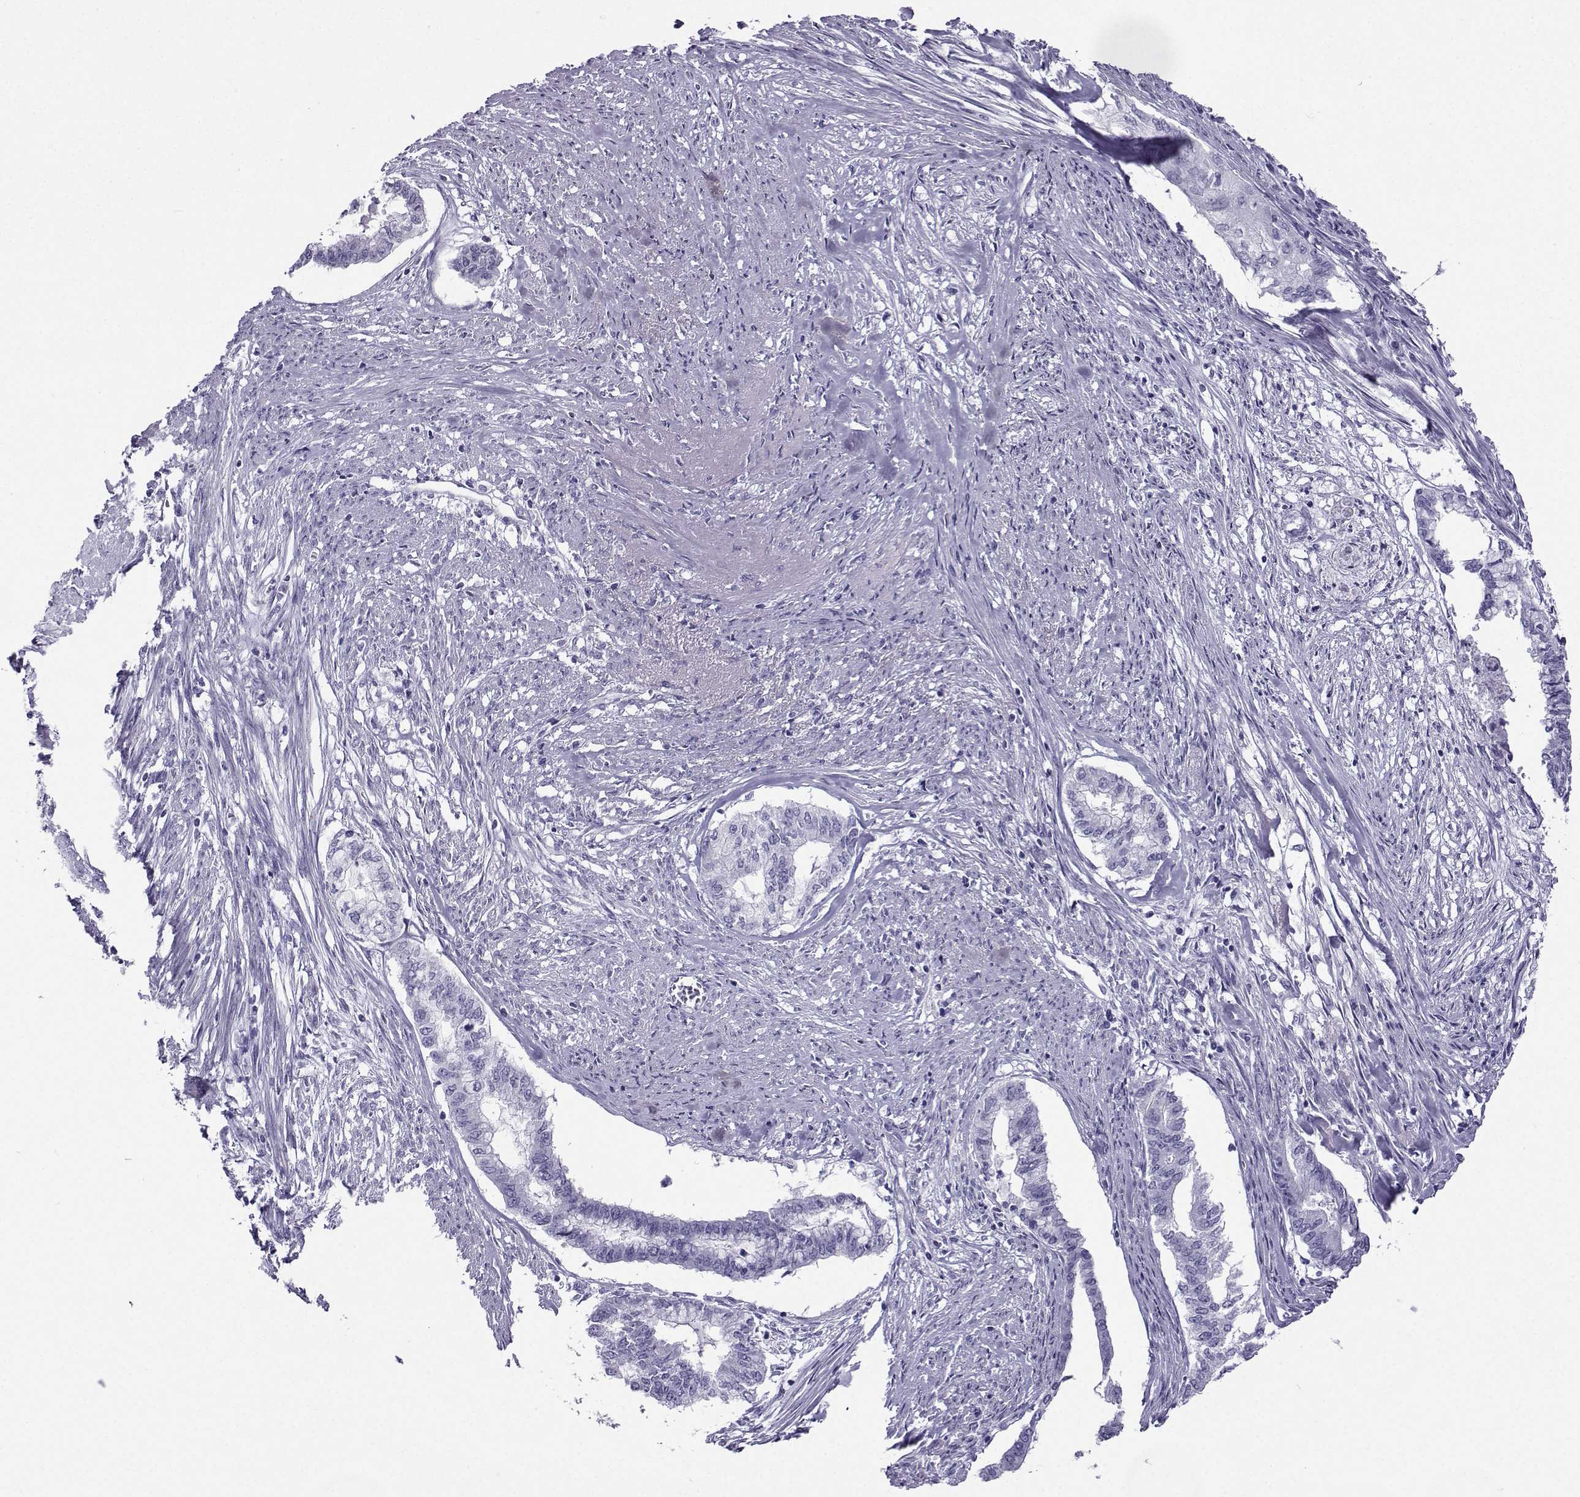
{"staining": {"intensity": "negative", "quantity": "none", "location": "none"}, "tissue": "endometrial cancer", "cell_type": "Tumor cells", "image_type": "cancer", "snomed": [{"axis": "morphology", "description": "Adenocarcinoma, NOS"}, {"axis": "topography", "description": "Endometrium"}], "caption": "Tumor cells are negative for brown protein staining in endometrial cancer.", "gene": "CRYBB1", "patient": {"sex": "female", "age": 79}}